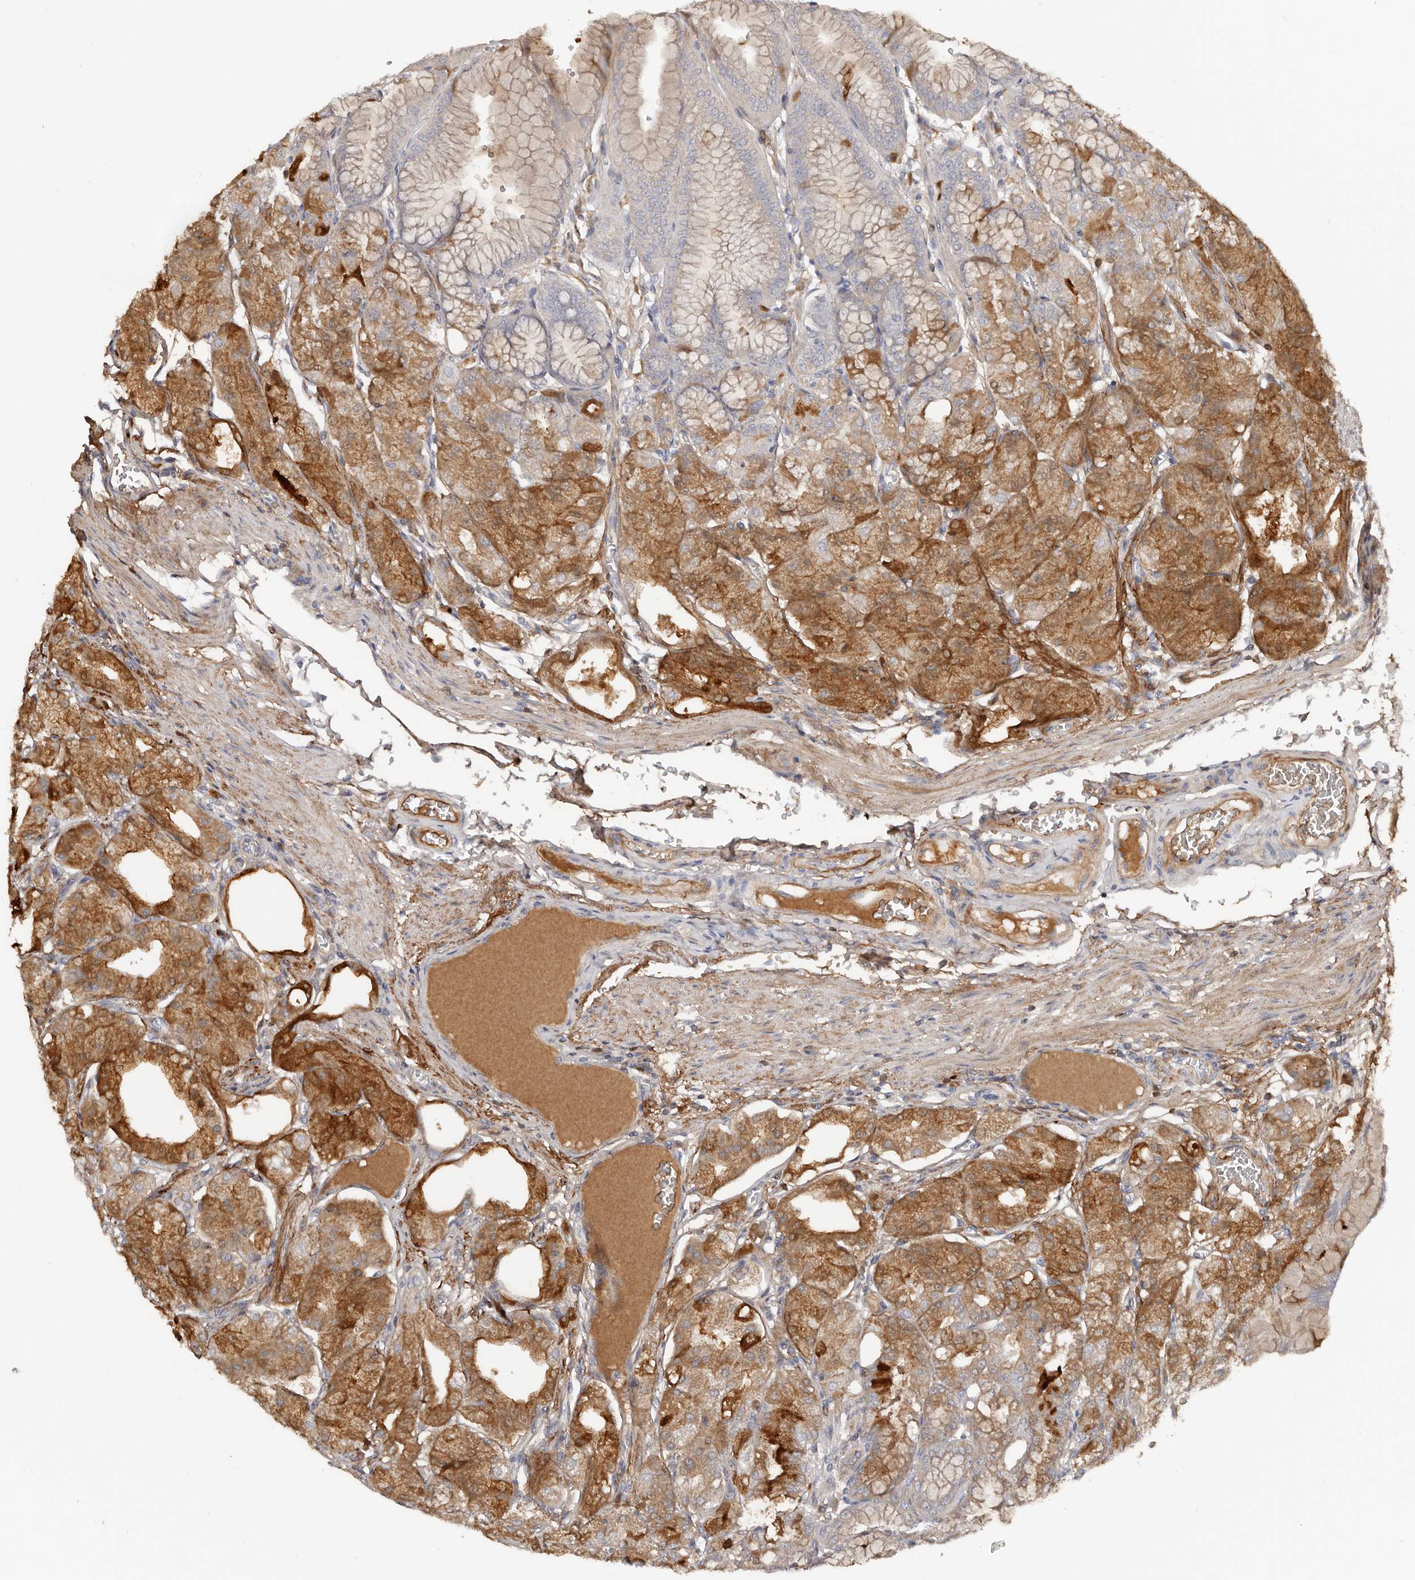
{"staining": {"intensity": "strong", "quantity": "25%-75%", "location": "cytoplasmic/membranous"}, "tissue": "stomach", "cell_type": "Glandular cells", "image_type": "normal", "snomed": [{"axis": "morphology", "description": "Normal tissue, NOS"}, {"axis": "topography", "description": "Stomach, lower"}], "caption": "About 25%-75% of glandular cells in benign human stomach show strong cytoplasmic/membranous protein staining as visualized by brown immunohistochemical staining.", "gene": "SLC39A2", "patient": {"sex": "male", "age": 71}}